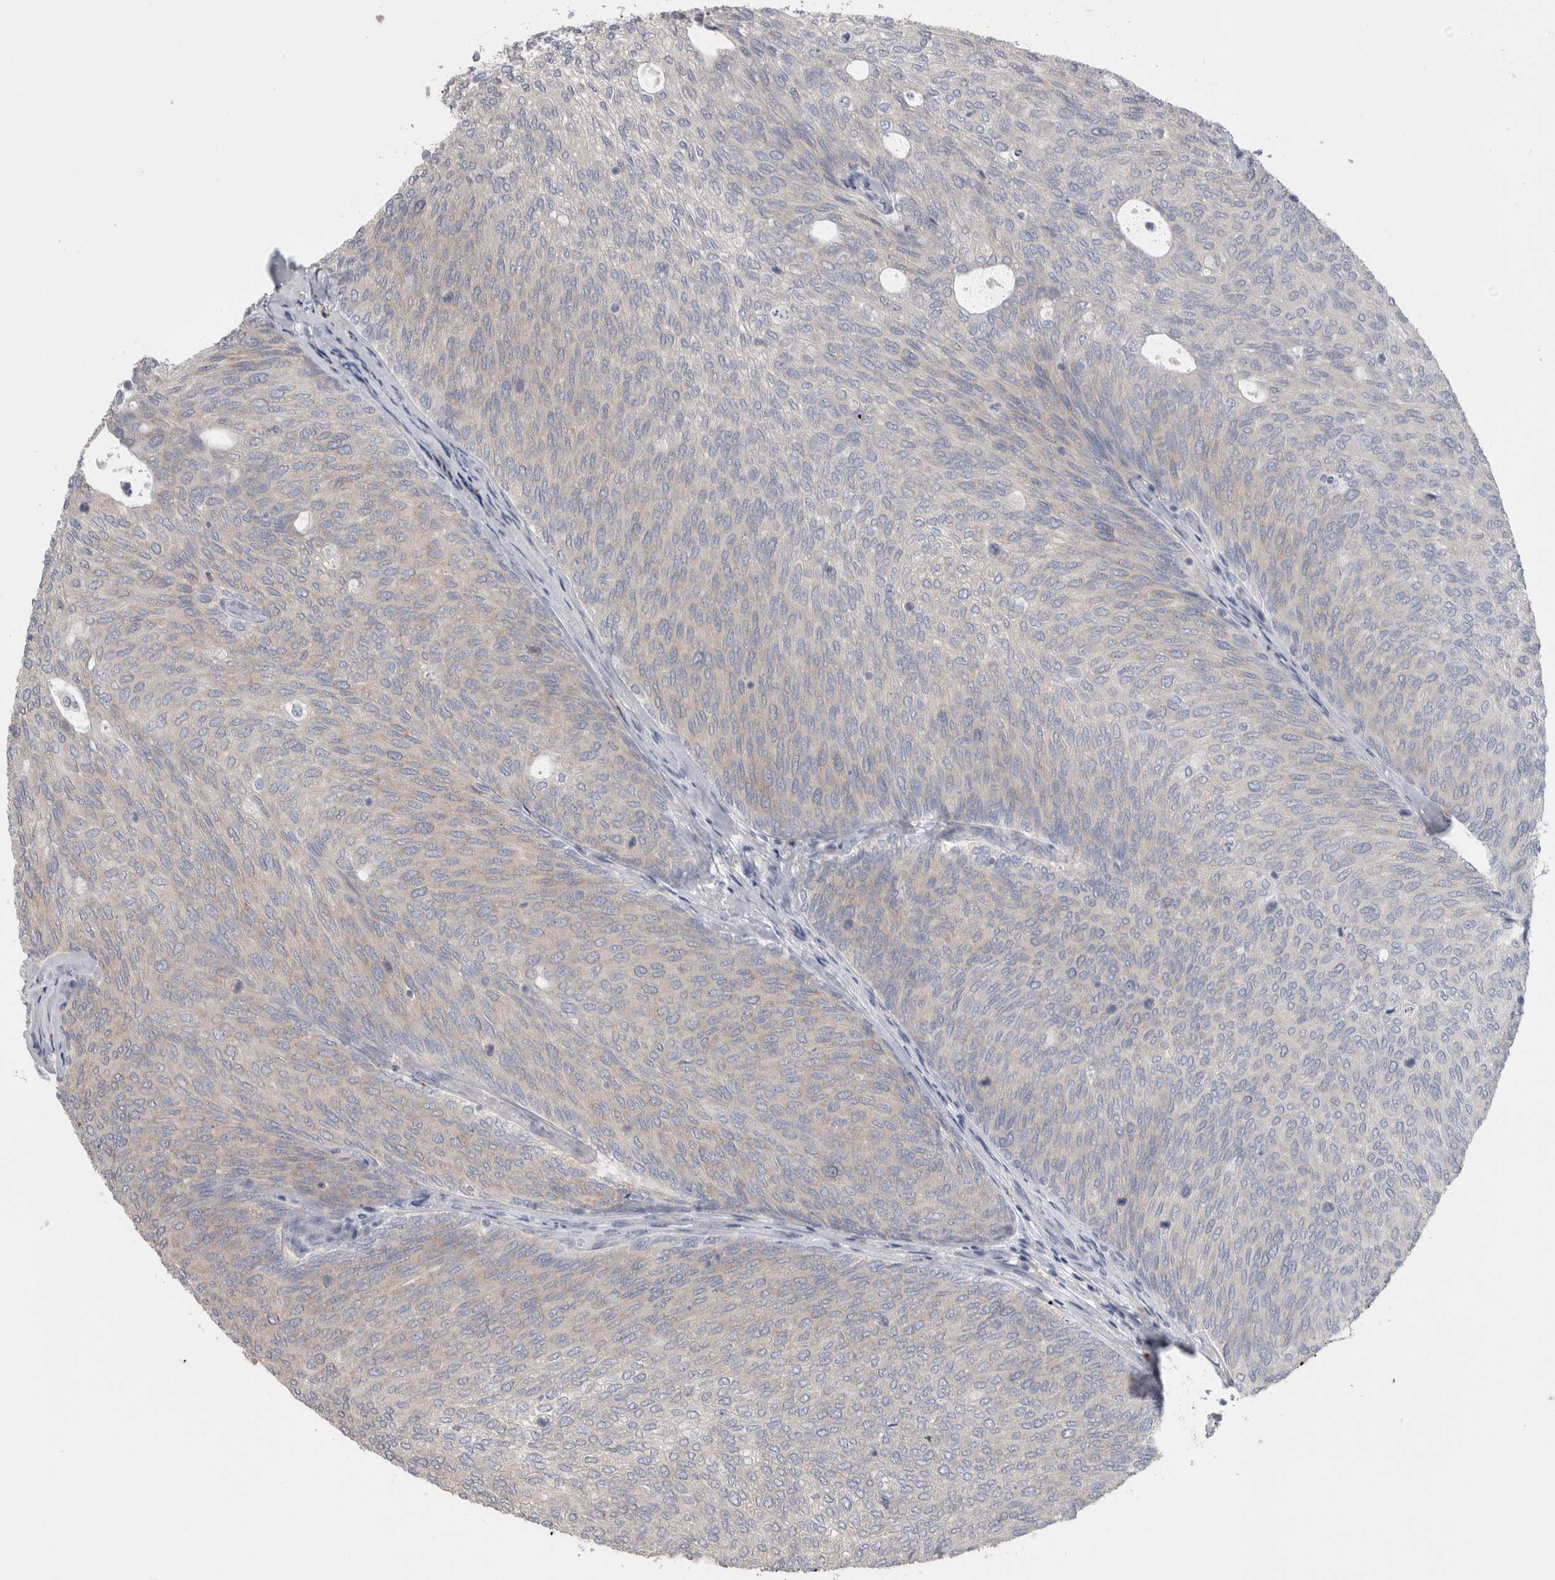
{"staining": {"intensity": "weak", "quantity": "<25%", "location": "cytoplasmic/membranous"}, "tissue": "urothelial cancer", "cell_type": "Tumor cells", "image_type": "cancer", "snomed": [{"axis": "morphology", "description": "Urothelial carcinoma, Low grade"}, {"axis": "topography", "description": "Urinary bladder"}], "caption": "IHC micrograph of urothelial cancer stained for a protein (brown), which shows no positivity in tumor cells.", "gene": "GPHN", "patient": {"sex": "female", "age": 79}}